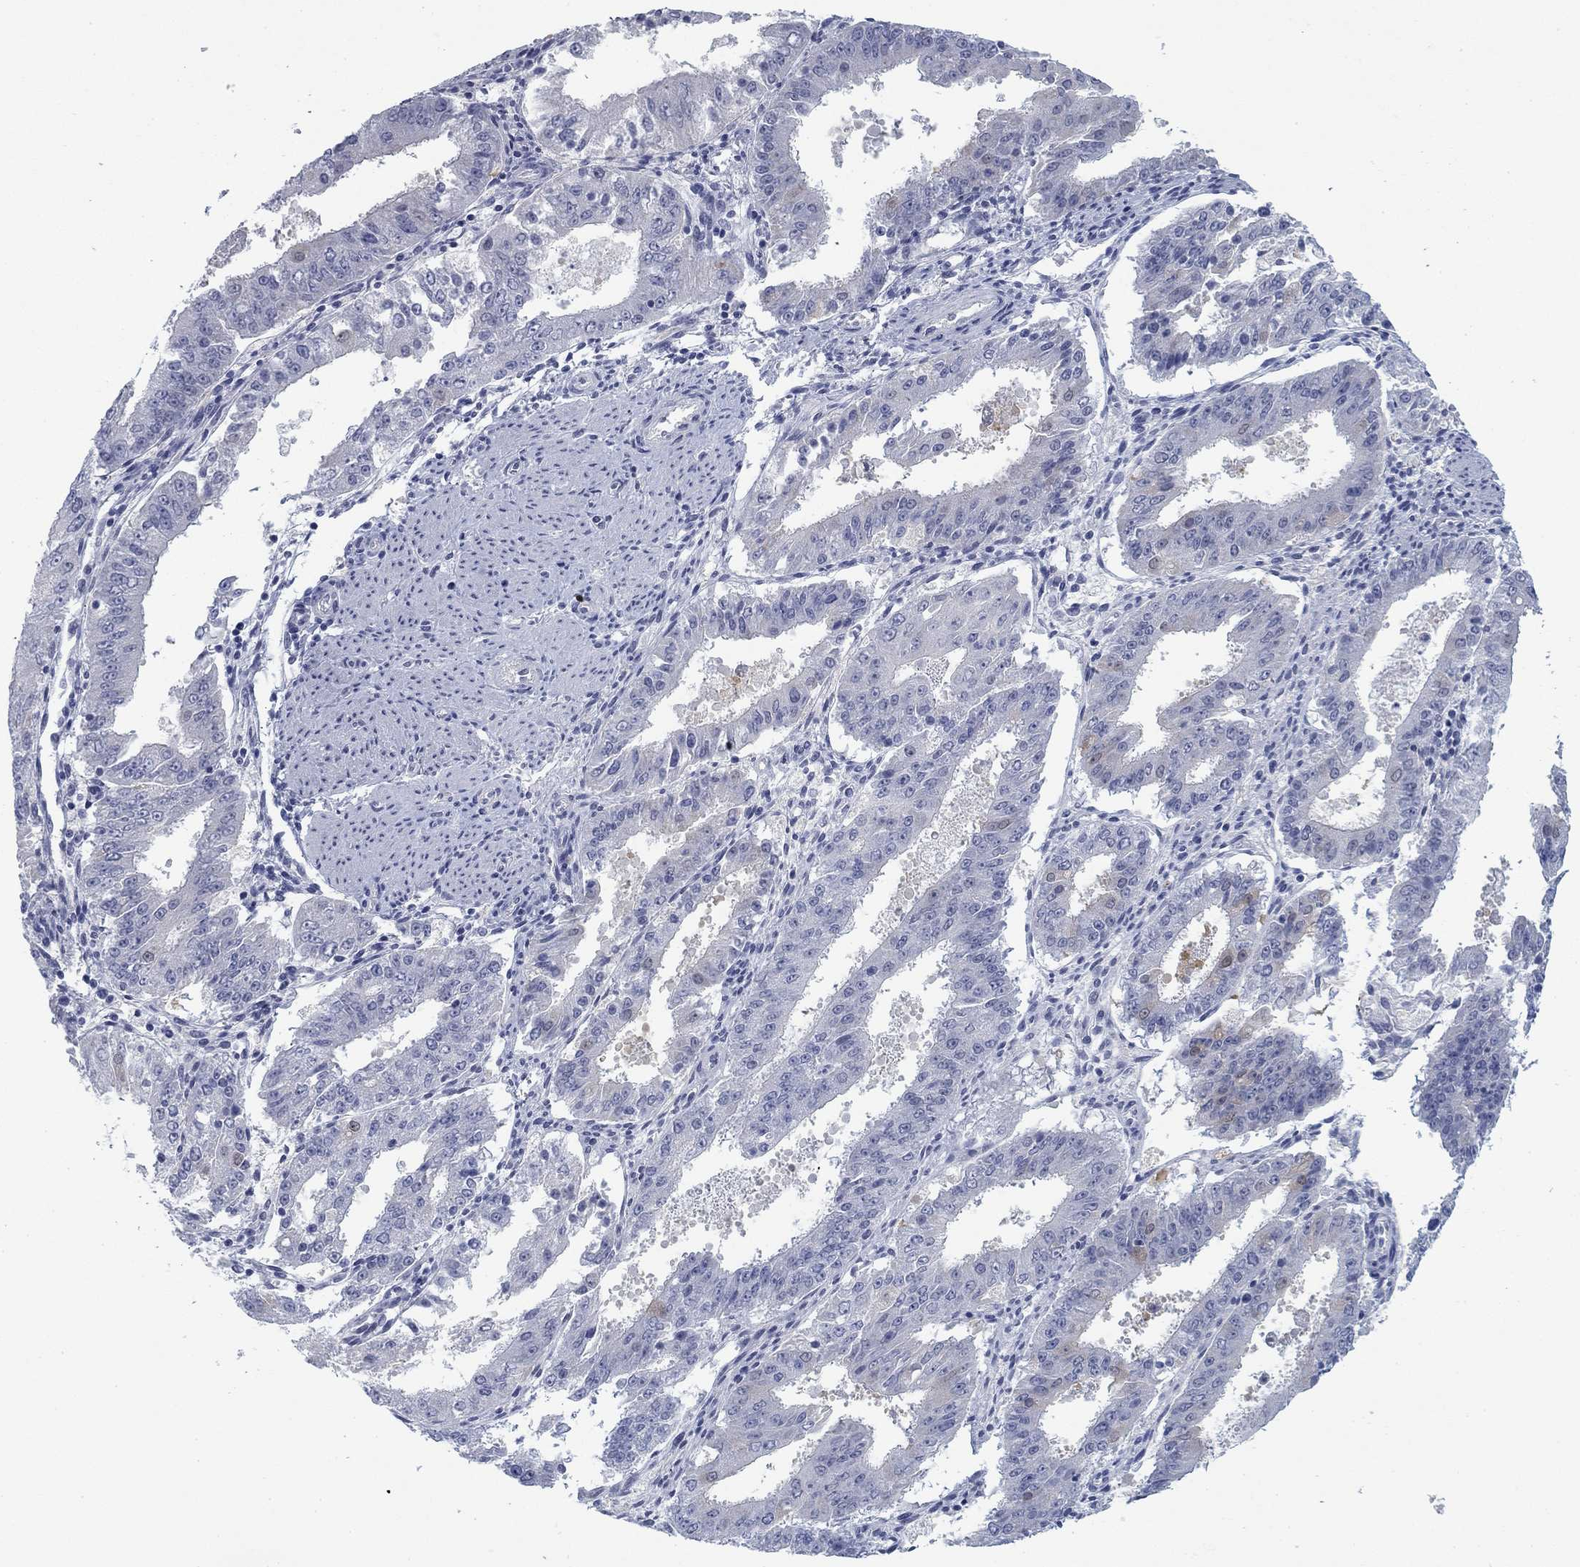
{"staining": {"intensity": "weak", "quantity": "<25%", "location": "cytoplasmic/membranous,nuclear"}, "tissue": "ovarian cancer", "cell_type": "Tumor cells", "image_type": "cancer", "snomed": [{"axis": "morphology", "description": "Carcinoma, endometroid"}, {"axis": "topography", "description": "Ovary"}], "caption": "This is an immunohistochemistry (IHC) image of human ovarian endometroid carcinoma. There is no positivity in tumor cells.", "gene": "DNAL1", "patient": {"sex": "female", "age": 42}}